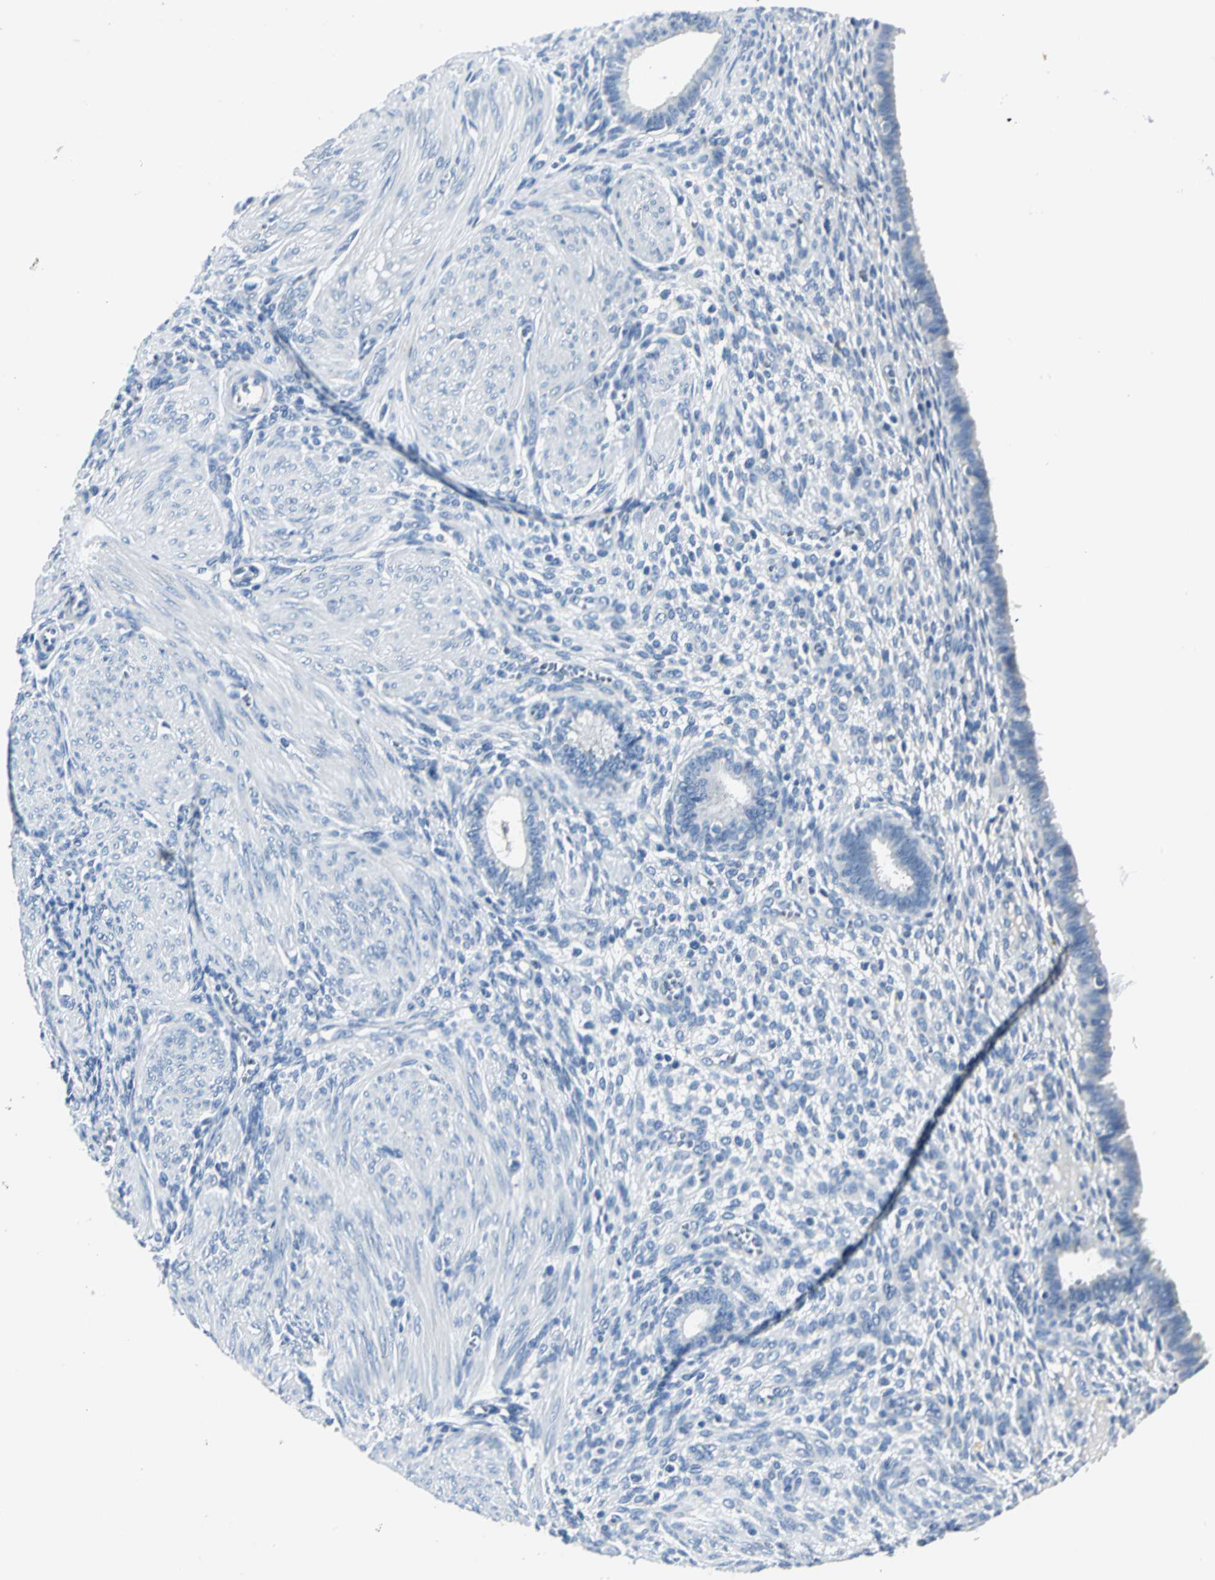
{"staining": {"intensity": "negative", "quantity": "none", "location": "none"}, "tissue": "endometrium", "cell_type": "Cells in endometrial stroma", "image_type": "normal", "snomed": [{"axis": "morphology", "description": "Normal tissue, NOS"}, {"axis": "topography", "description": "Endometrium"}], "caption": "A high-resolution image shows immunohistochemistry (IHC) staining of normal endometrium, which reveals no significant positivity in cells in endometrial stroma. (Stains: DAB immunohistochemistry with hematoxylin counter stain, Microscopy: brightfield microscopy at high magnification).", "gene": "RIPOR1", "patient": {"sex": "female", "age": 72}}